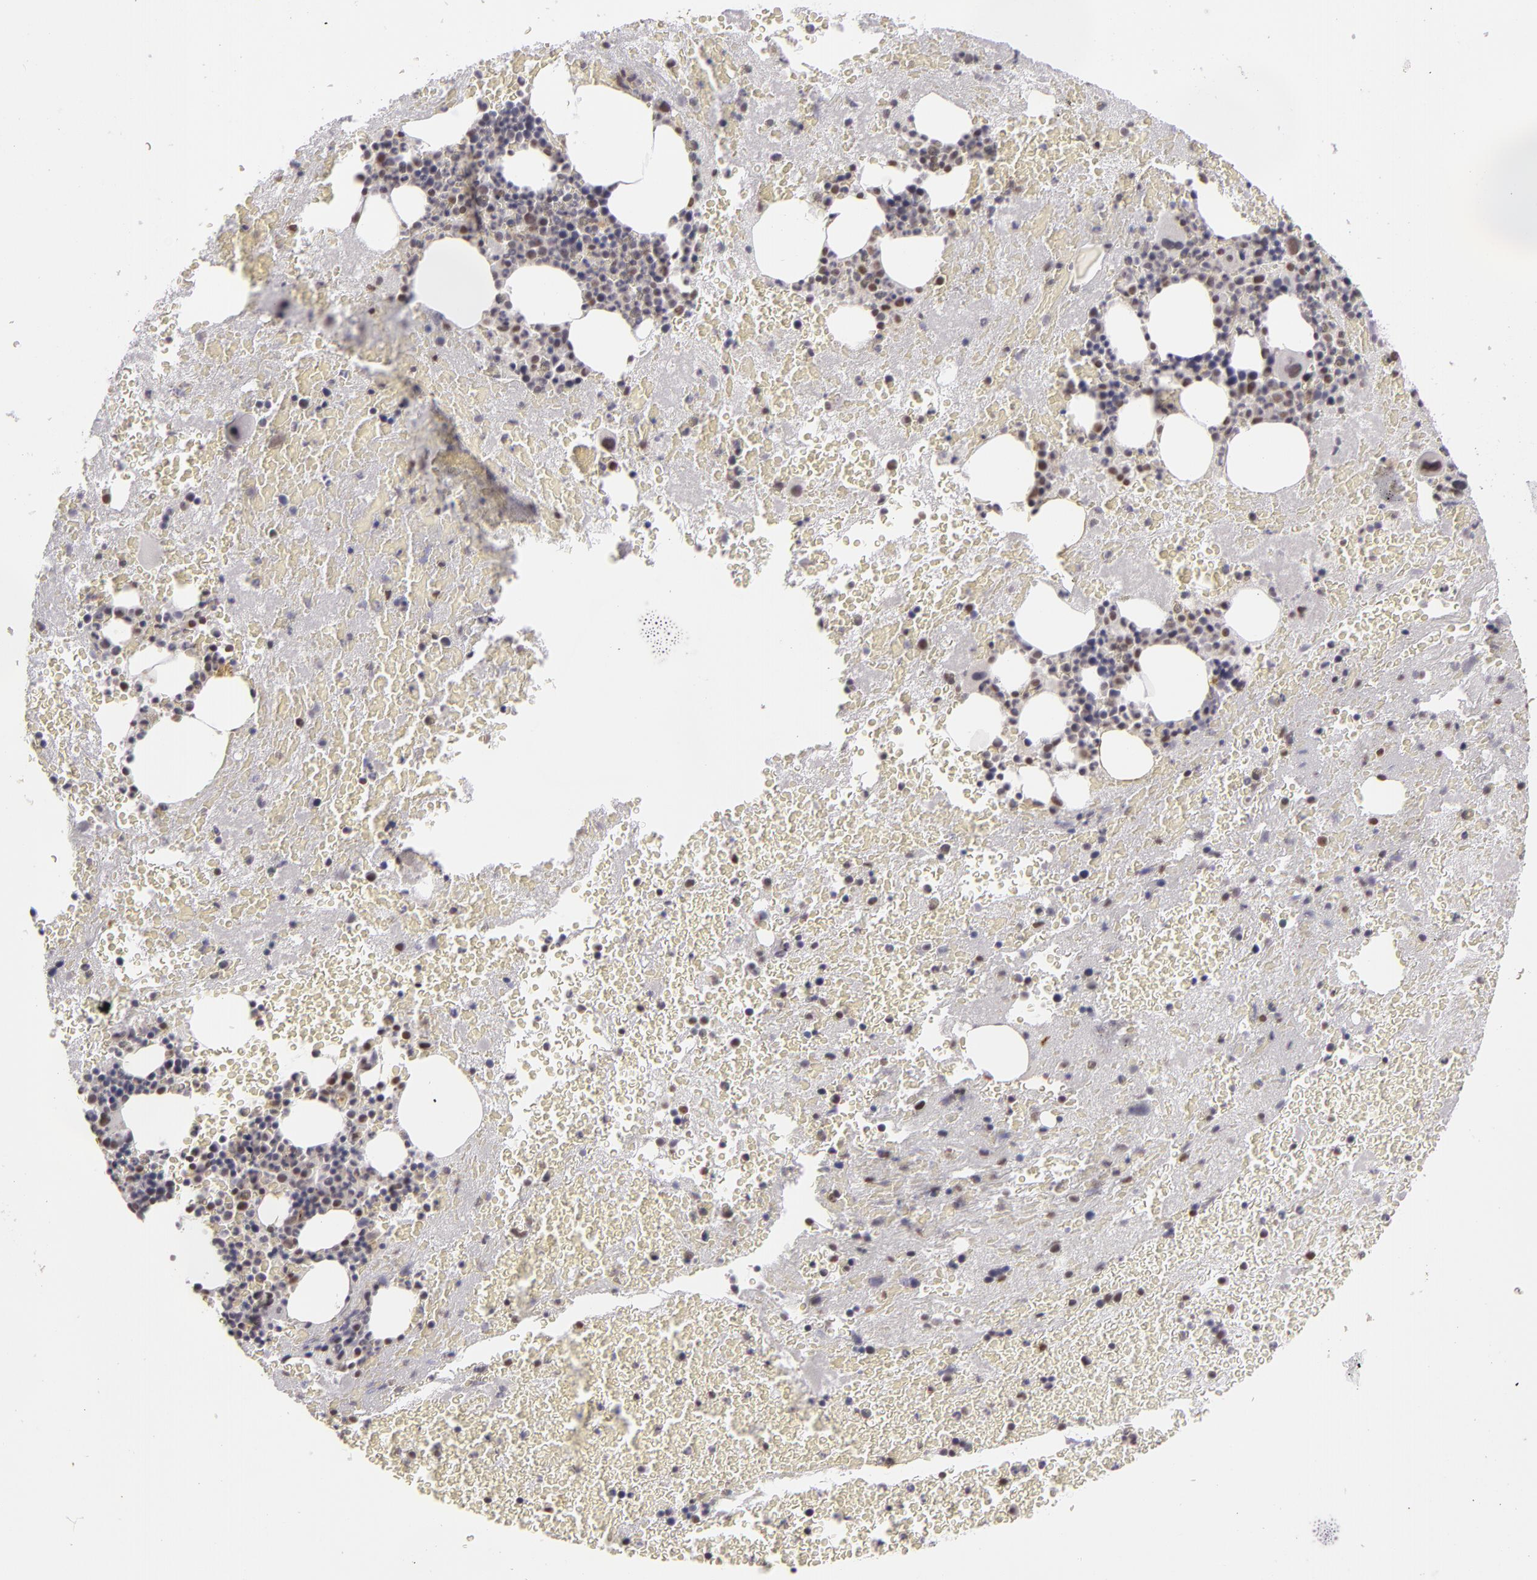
{"staining": {"intensity": "weak", "quantity": "<25%", "location": "nuclear"}, "tissue": "bone marrow", "cell_type": "Hematopoietic cells", "image_type": "normal", "snomed": [{"axis": "morphology", "description": "Normal tissue, NOS"}, {"axis": "topography", "description": "Bone marrow"}], "caption": "IHC of benign bone marrow displays no expression in hematopoietic cells. (DAB immunohistochemistry visualized using brightfield microscopy, high magnification).", "gene": "RRP7A", "patient": {"sex": "male", "age": 76}}